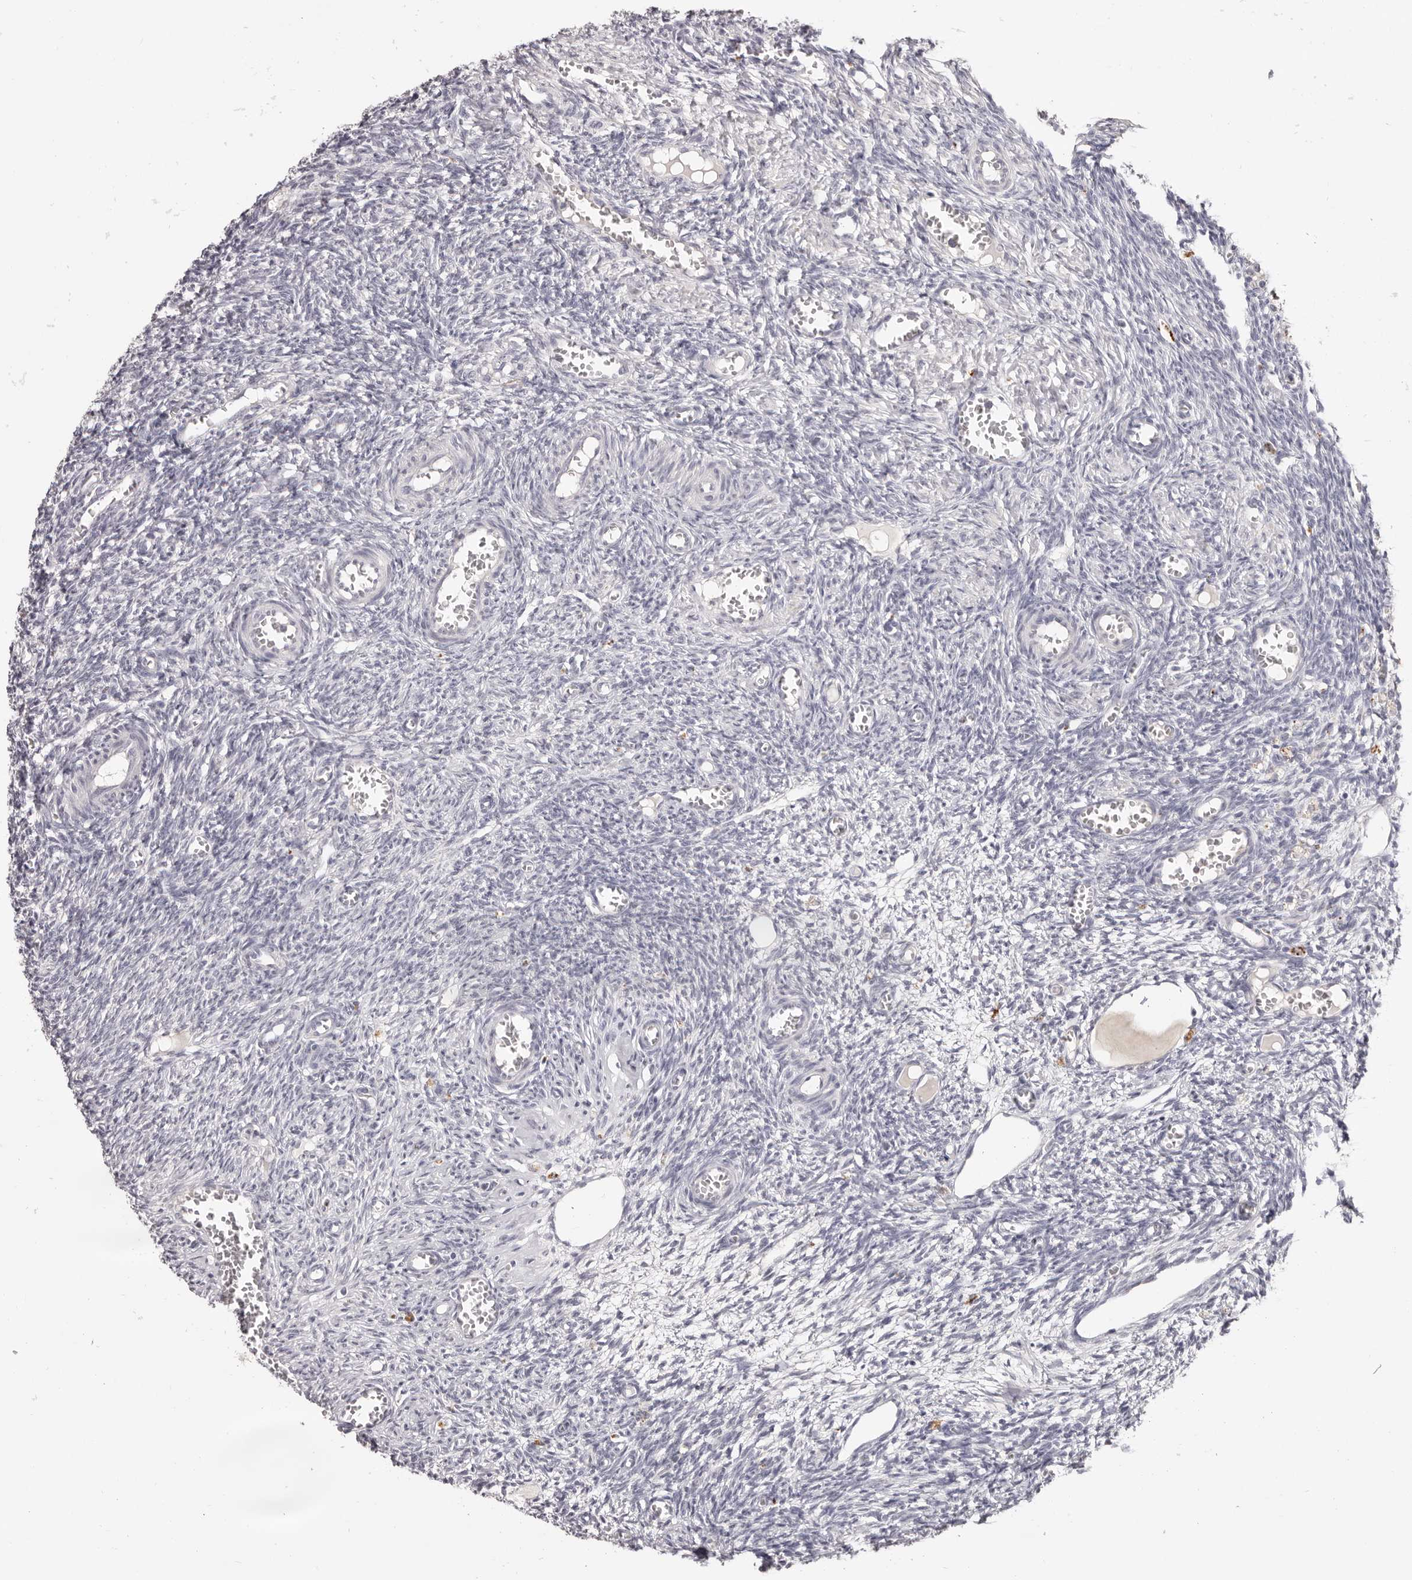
{"staining": {"intensity": "negative", "quantity": "none", "location": "none"}, "tissue": "ovary", "cell_type": "Ovarian stroma cells", "image_type": "normal", "snomed": [{"axis": "morphology", "description": "Normal tissue, NOS"}, {"axis": "topography", "description": "Ovary"}], "caption": "Immunohistochemistry of normal human ovary displays no expression in ovarian stroma cells.", "gene": "PCDHB6", "patient": {"sex": "female", "age": 27}}